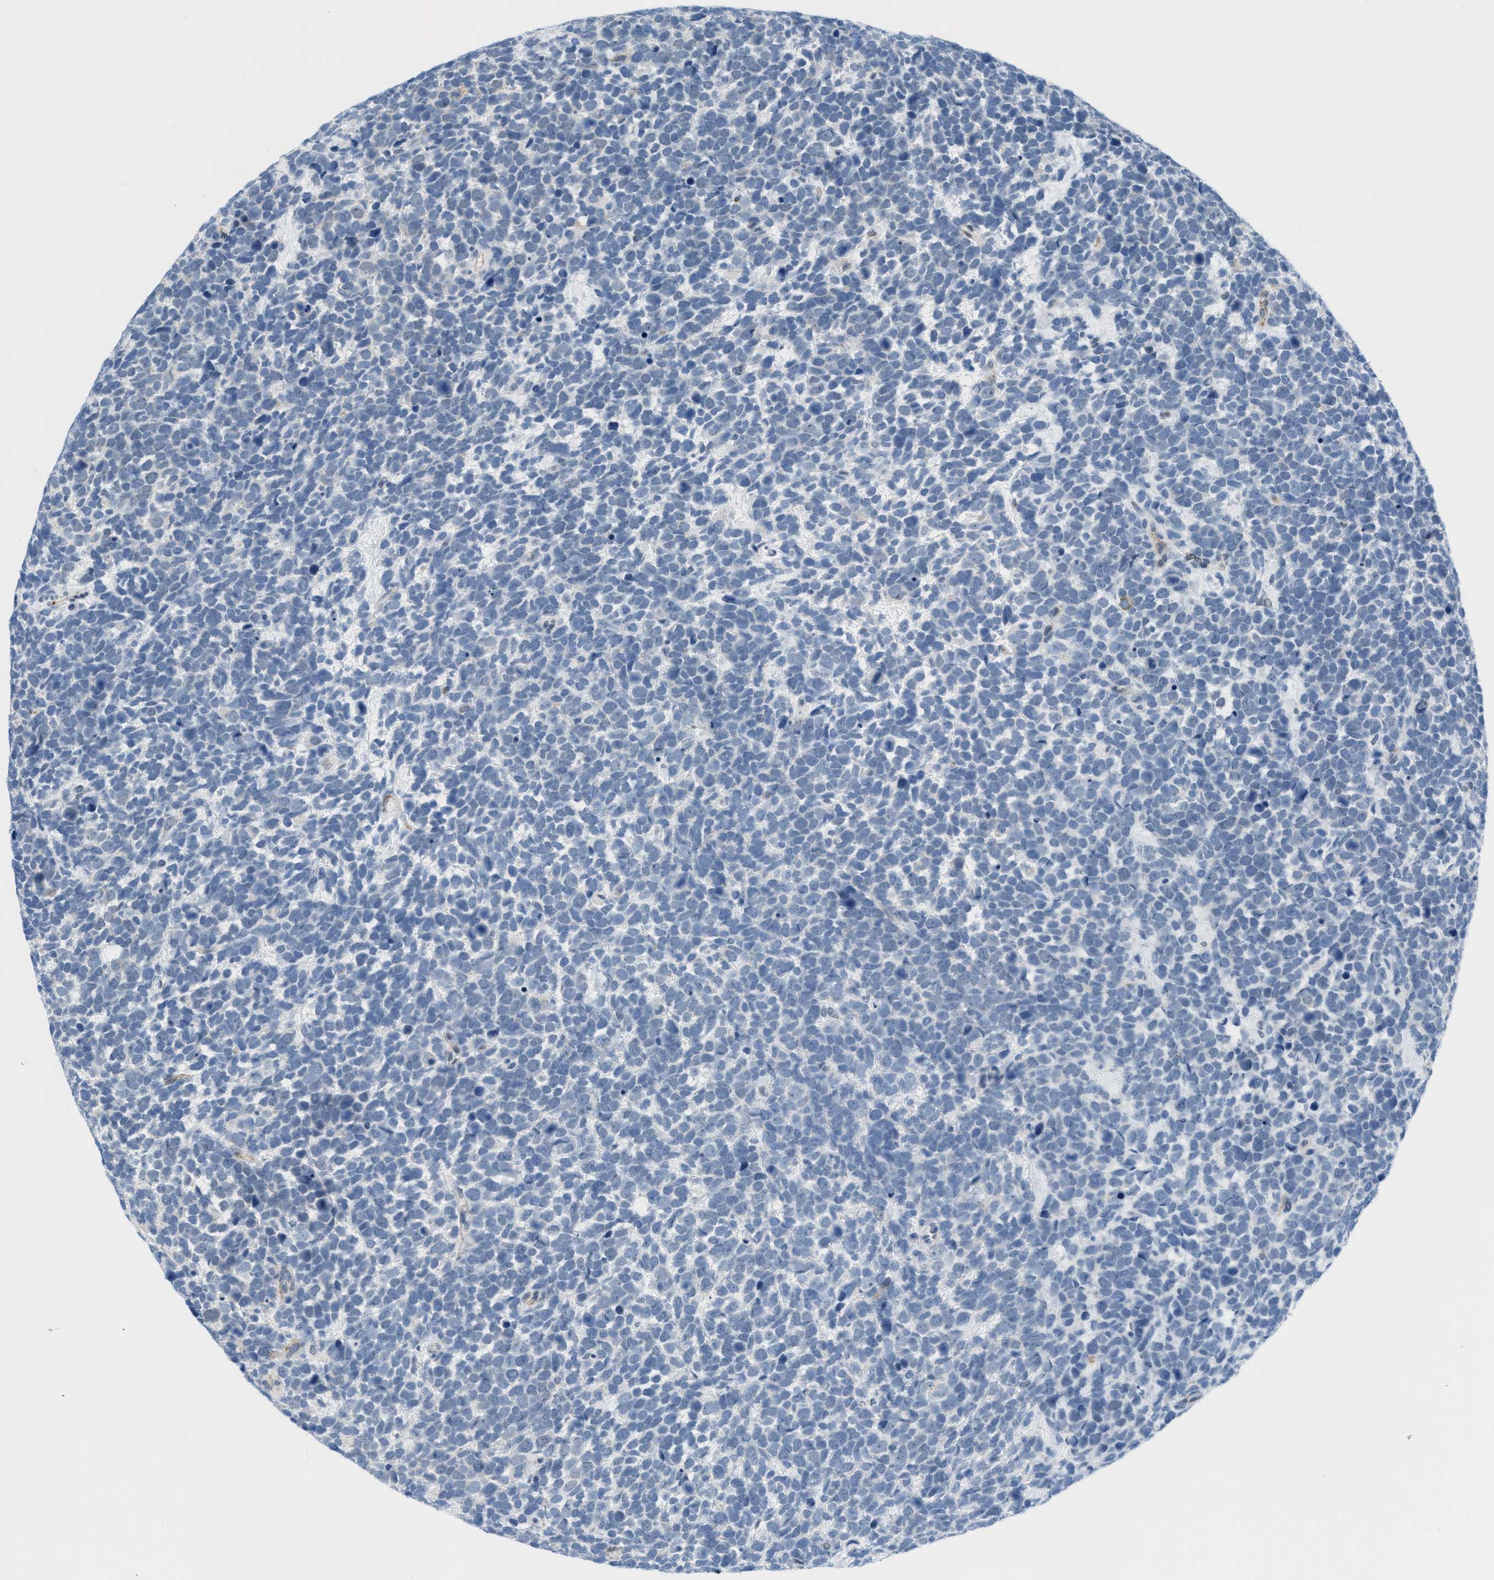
{"staining": {"intensity": "negative", "quantity": "none", "location": "none"}, "tissue": "urothelial cancer", "cell_type": "Tumor cells", "image_type": "cancer", "snomed": [{"axis": "morphology", "description": "Urothelial carcinoma, High grade"}, {"axis": "topography", "description": "Urinary bladder"}], "caption": "Histopathology image shows no significant protein expression in tumor cells of urothelial cancer.", "gene": "HS3ST2", "patient": {"sex": "female", "age": 82}}